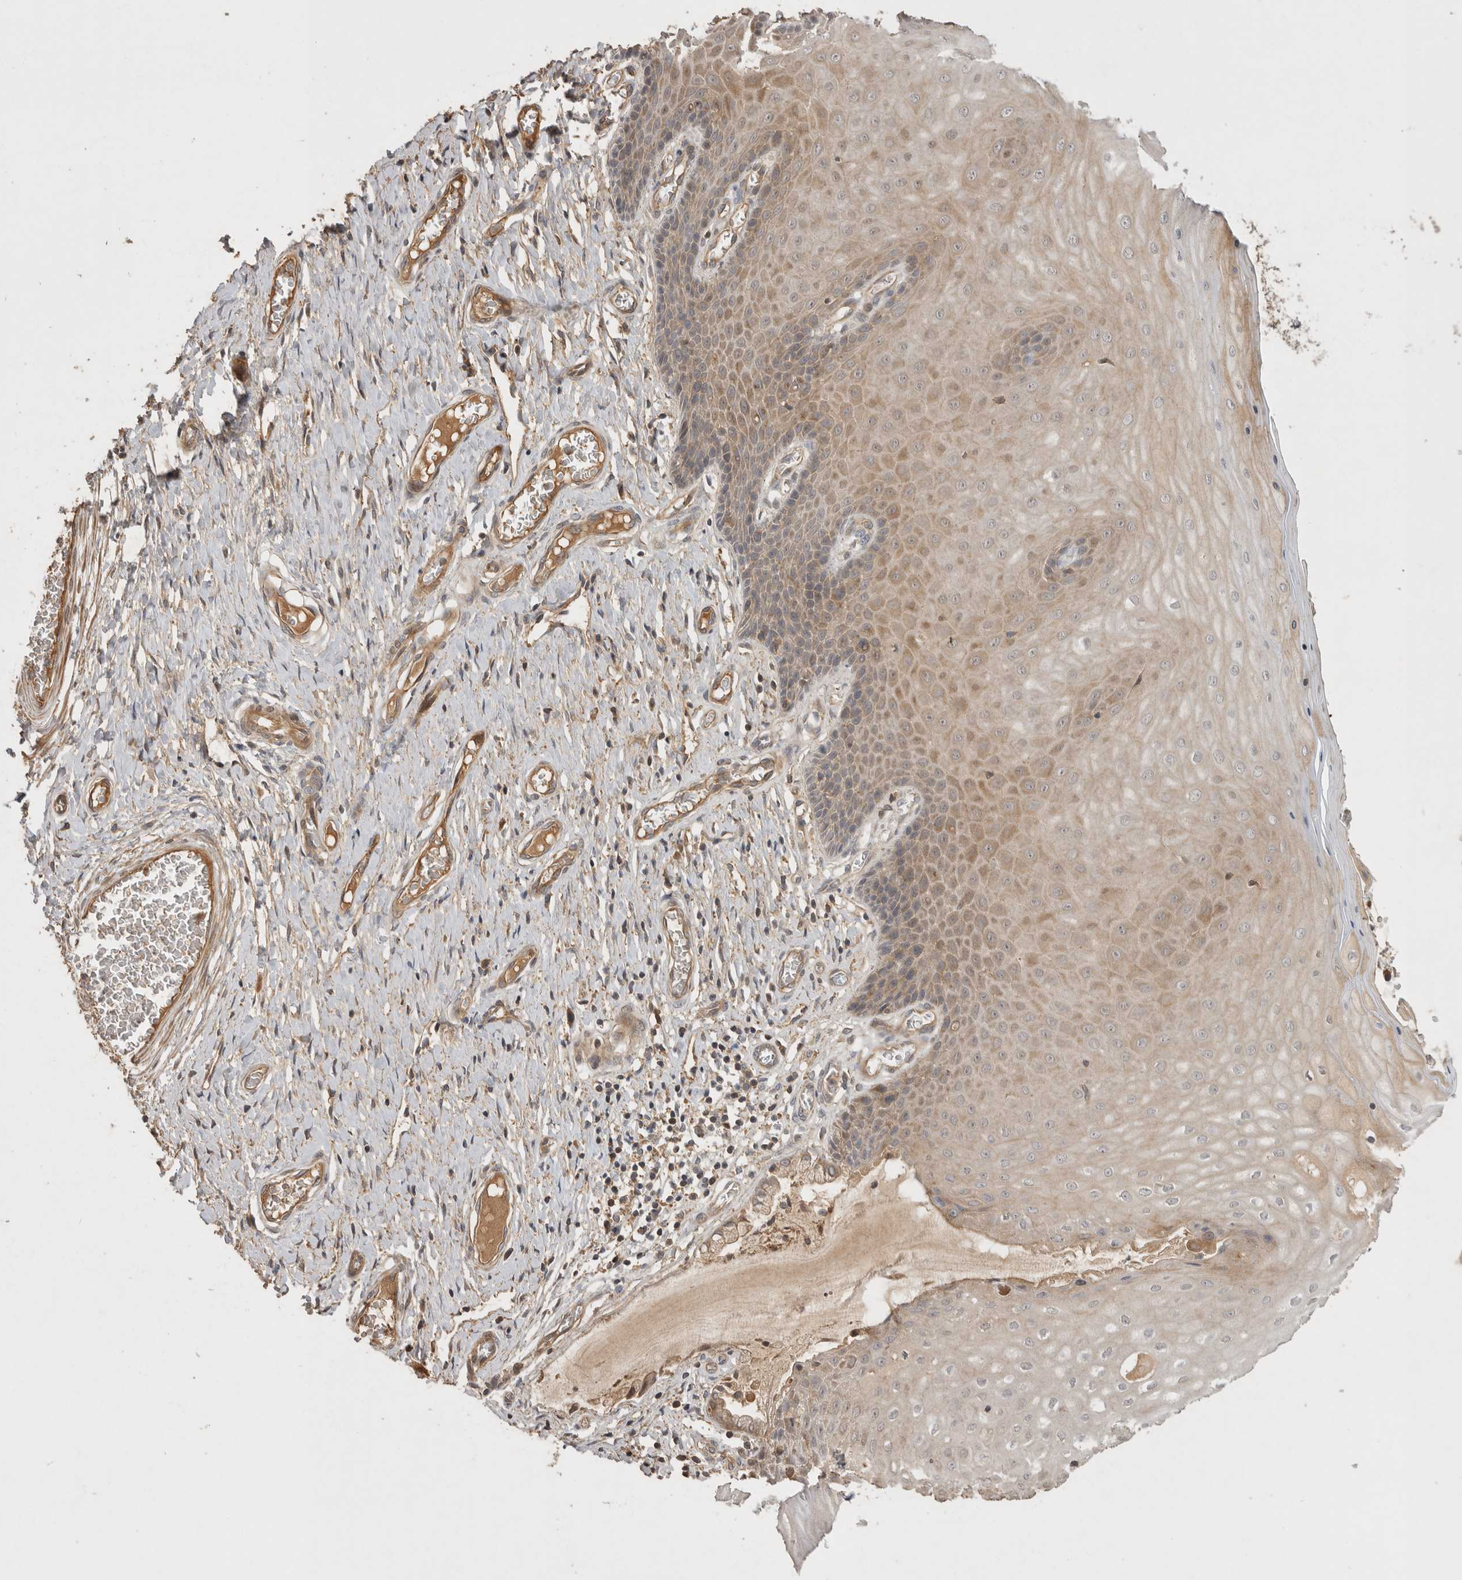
{"staining": {"intensity": "moderate", "quantity": "25%-75%", "location": "cytoplasmic/membranous"}, "tissue": "cervix", "cell_type": "Glandular cells", "image_type": "normal", "snomed": [{"axis": "morphology", "description": "Normal tissue, NOS"}, {"axis": "topography", "description": "Cervix"}], "caption": "A high-resolution photomicrograph shows IHC staining of normal cervix, which shows moderate cytoplasmic/membranous positivity in about 25%-75% of glandular cells.", "gene": "PPP1R42", "patient": {"sex": "female", "age": 55}}